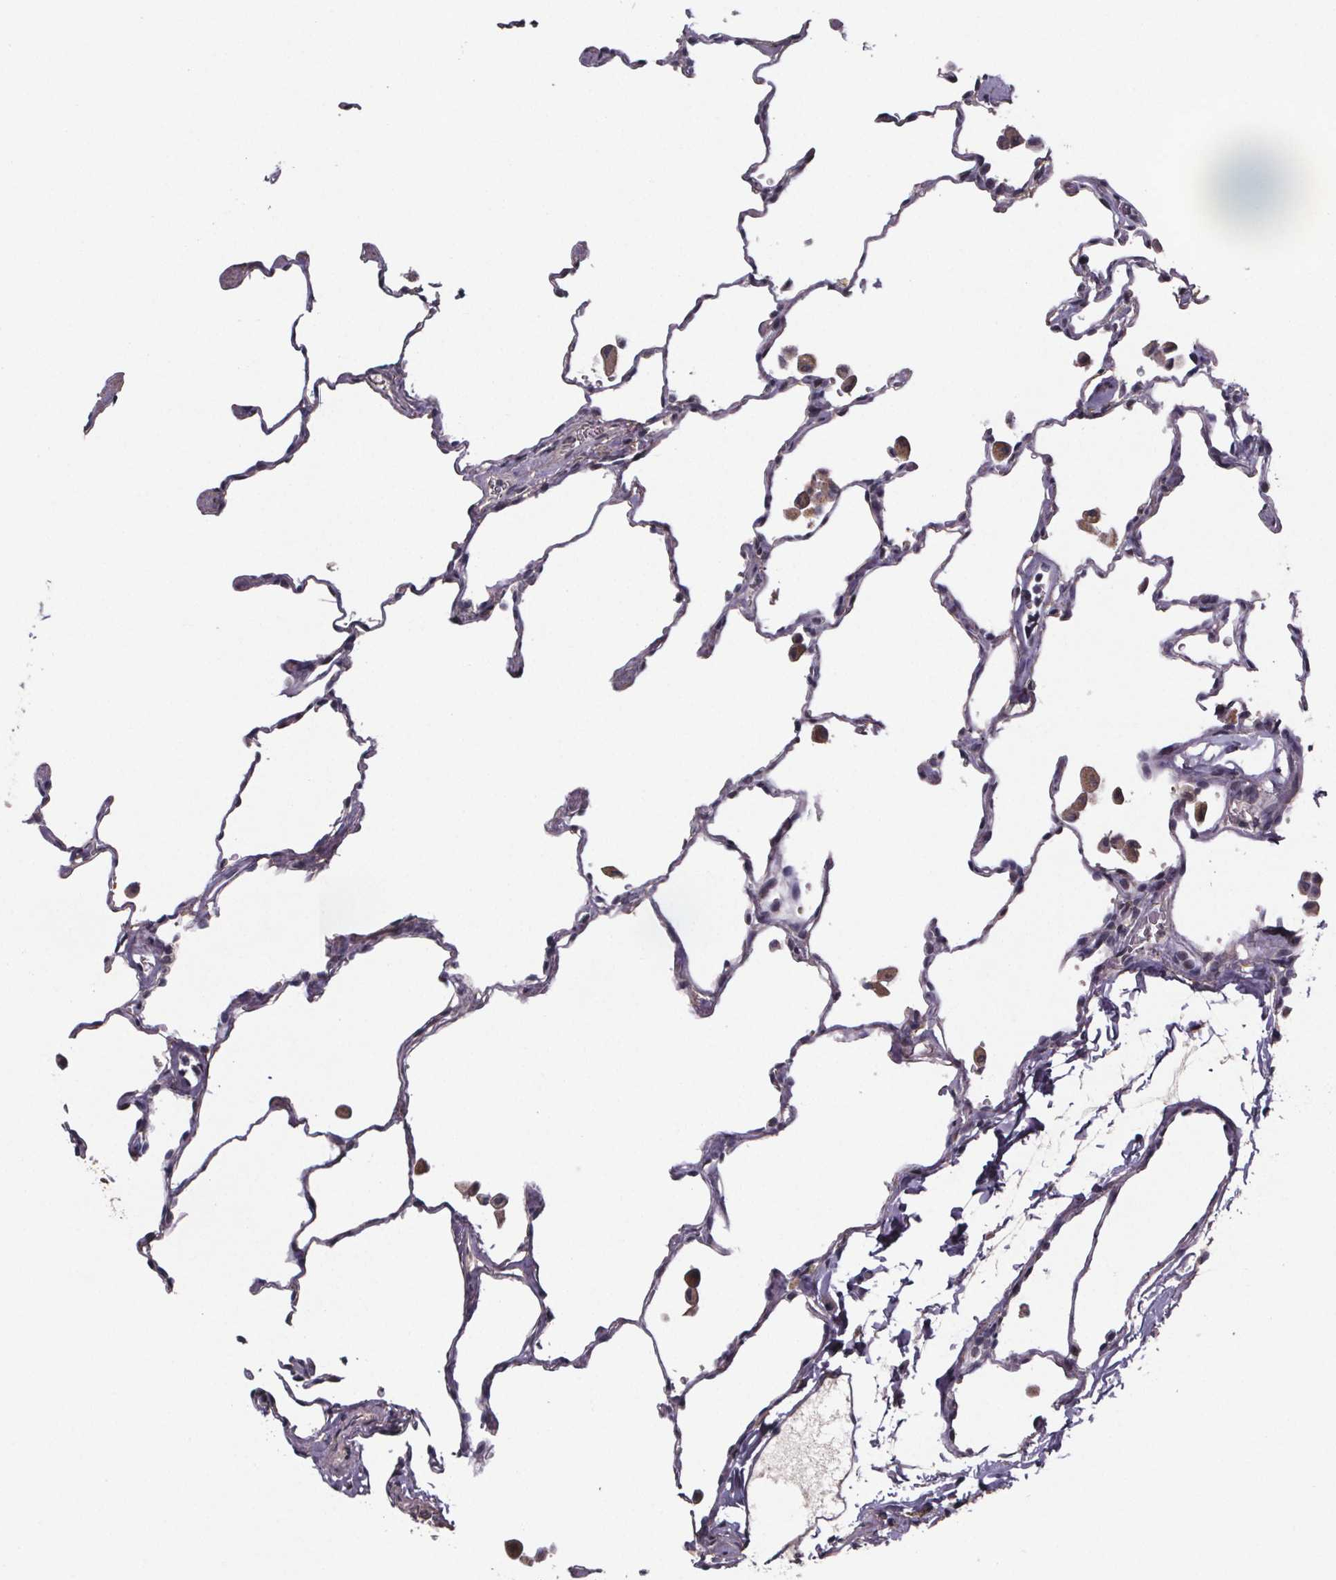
{"staining": {"intensity": "negative", "quantity": "none", "location": "none"}, "tissue": "lung", "cell_type": "Alveolar cells", "image_type": "normal", "snomed": [{"axis": "morphology", "description": "Normal tissue, NOS"}, {"axis": "topography", "description": "Lung"}], "caption": "Photomicrograph shows no significant protein positivity in alveolar cells of unremarkable lung. Brightfield microscopy of IHC stained with DAB (3,3'-diaminobenzidine) (brown) and hematoxylin (blue), captured at high magnification.", "gene": "PALLD", "patient": {"sex": "female", "age": 47}}